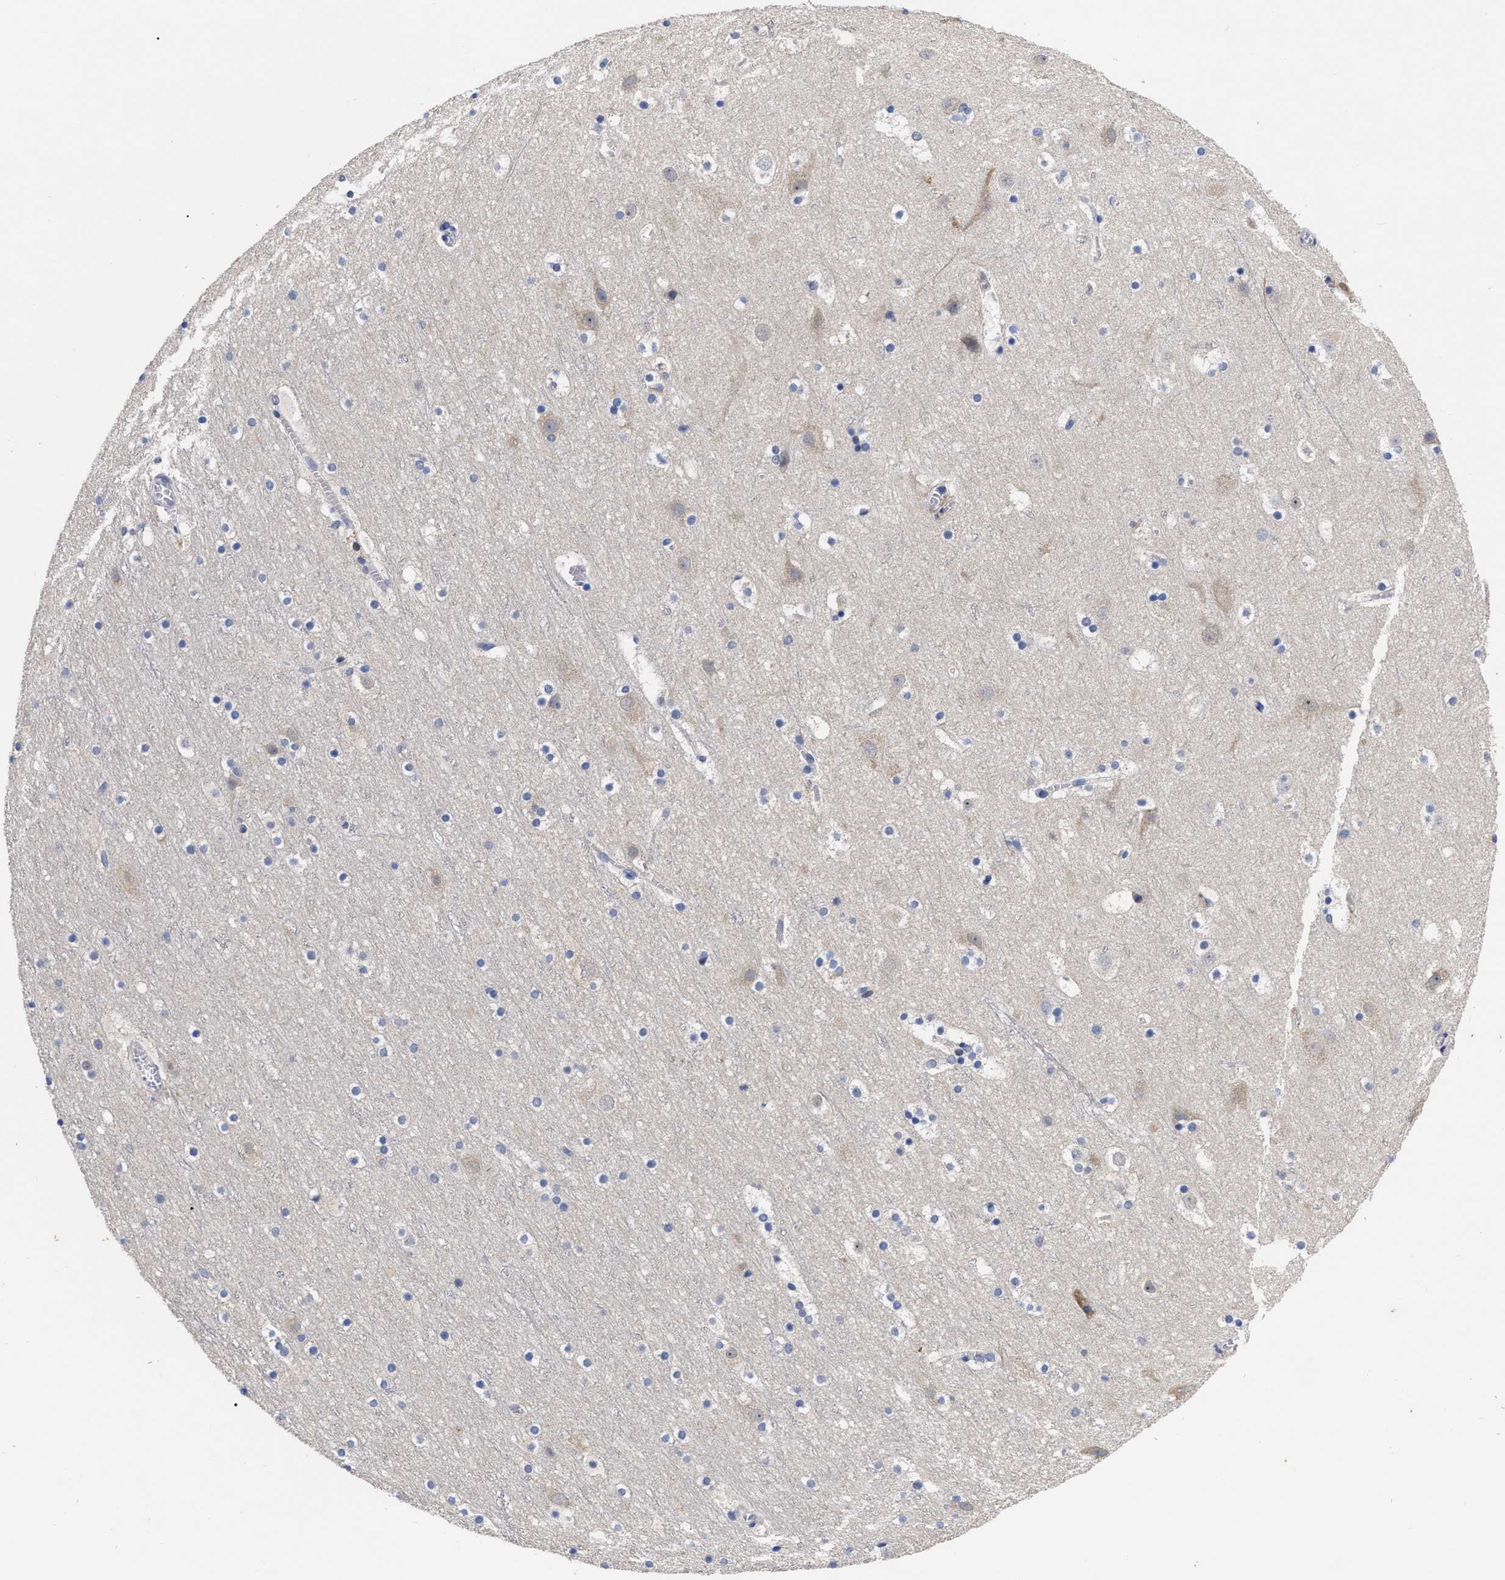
{"staining": {"intensity": "negative", "quantity": "none", "location": "none"}, "tissue": "cerebral cortex", "cell_type": "Endothelial cells", "image_type": "normal", "snomed": [{"axis": "morphology", "description": "Normal tissue, NOS"}, {"axis": "topography", "description": "Cerebral cortex"}], "caption": "Immunohistochemical staining of normal human cerebral cortex reveals no significant positivity in endothelial cells. The staining was performed using DAB (3,3'-diaminobenzidine) to visualize the protein expression in brown, while the nuclei were stained in blue with hematoxylin (Magnification: 20x).", "gene": "CCN5", "patient": {"sex": "male", "age": 45}}